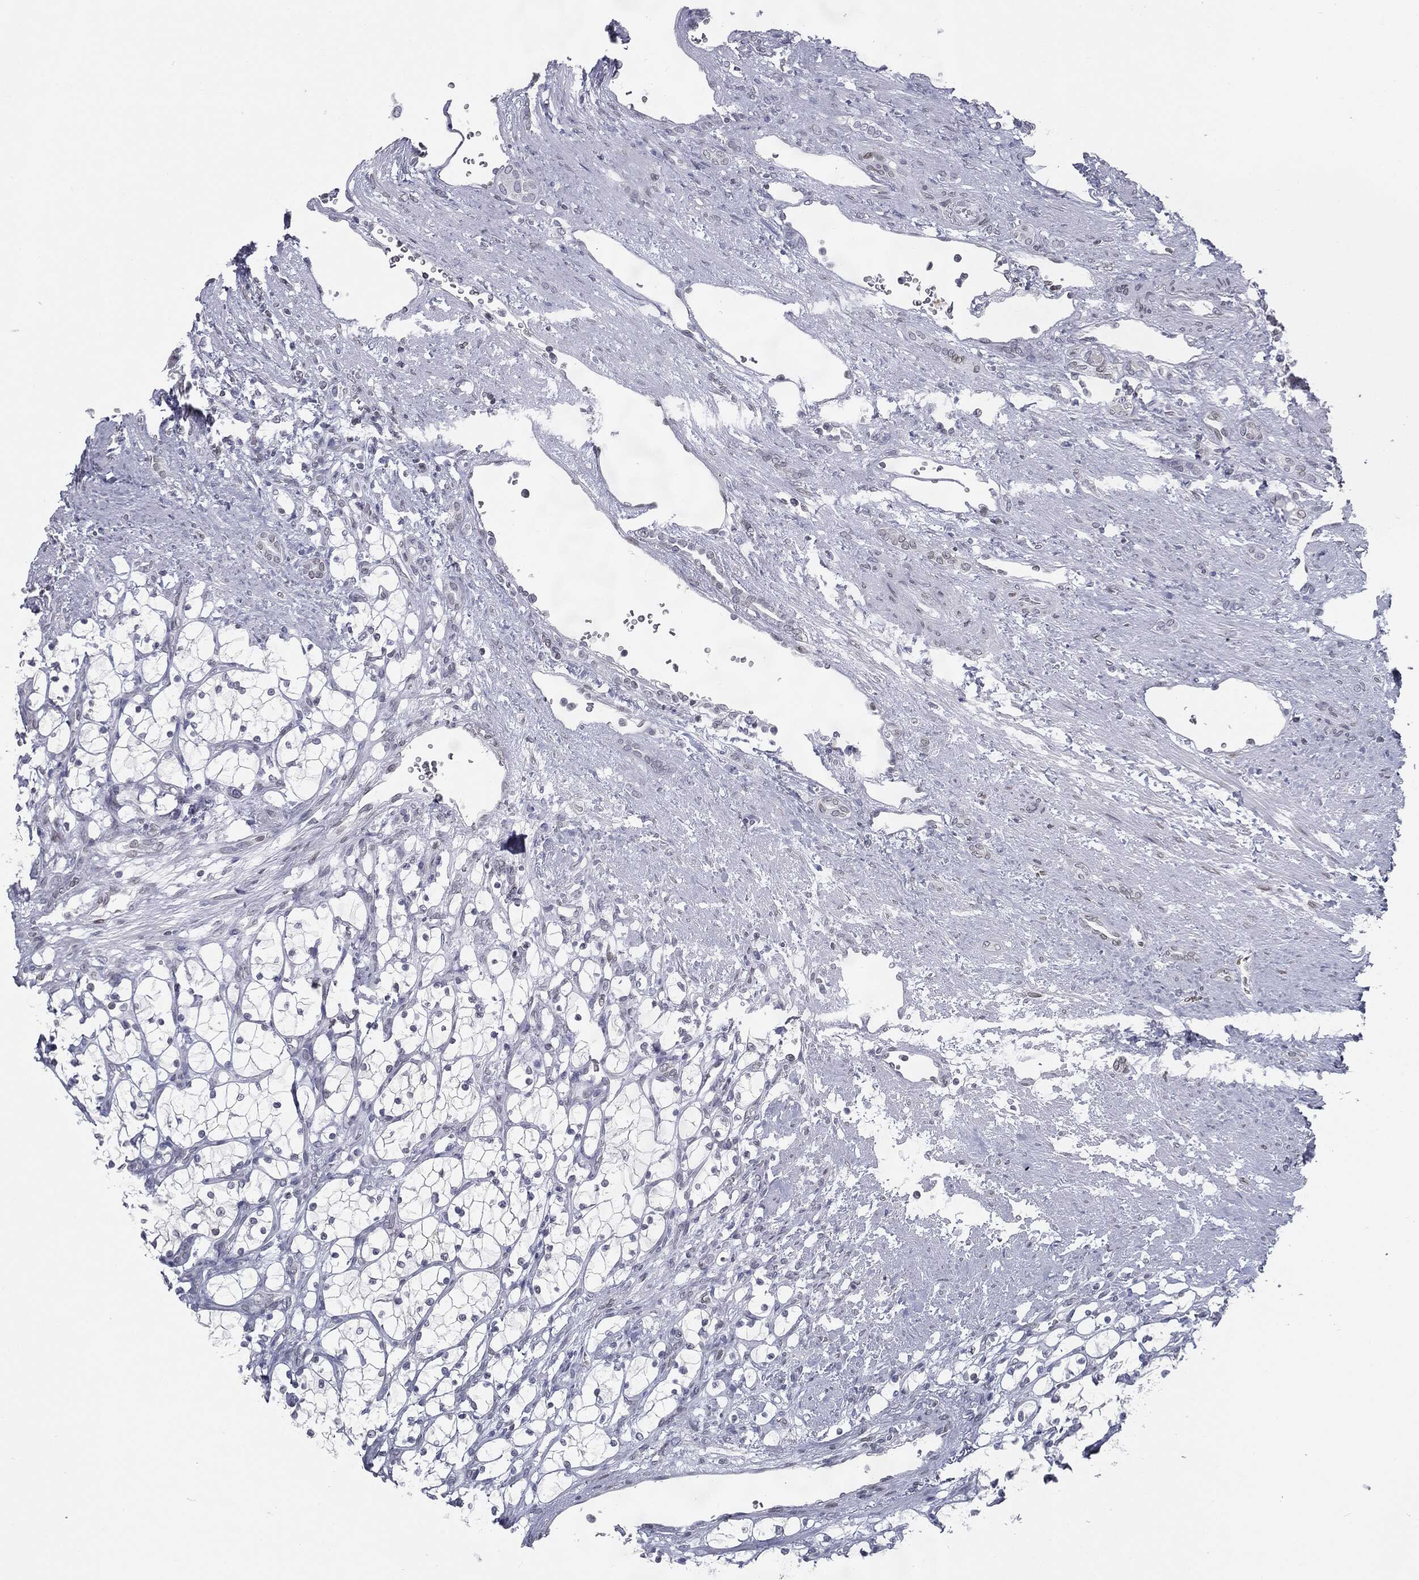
{"staining": {"intensity": "negative", "quantity": "none", "location": "none"}, "tissue": "renal cancer", "cell_type": "Tumor cells", "image_type": "cancer", "snomed": [{"axis": "morphology", "description": "Adenocarcinoma, NOS"}, {"axis": "topography", "description": "Kidney"}], "caption": "DAB immunohistochemical staining of human renal cancer displays no significant positivity in tumor cells.", "gene": "ALDOB", "patient": {"sex": "female", "age": 69}}